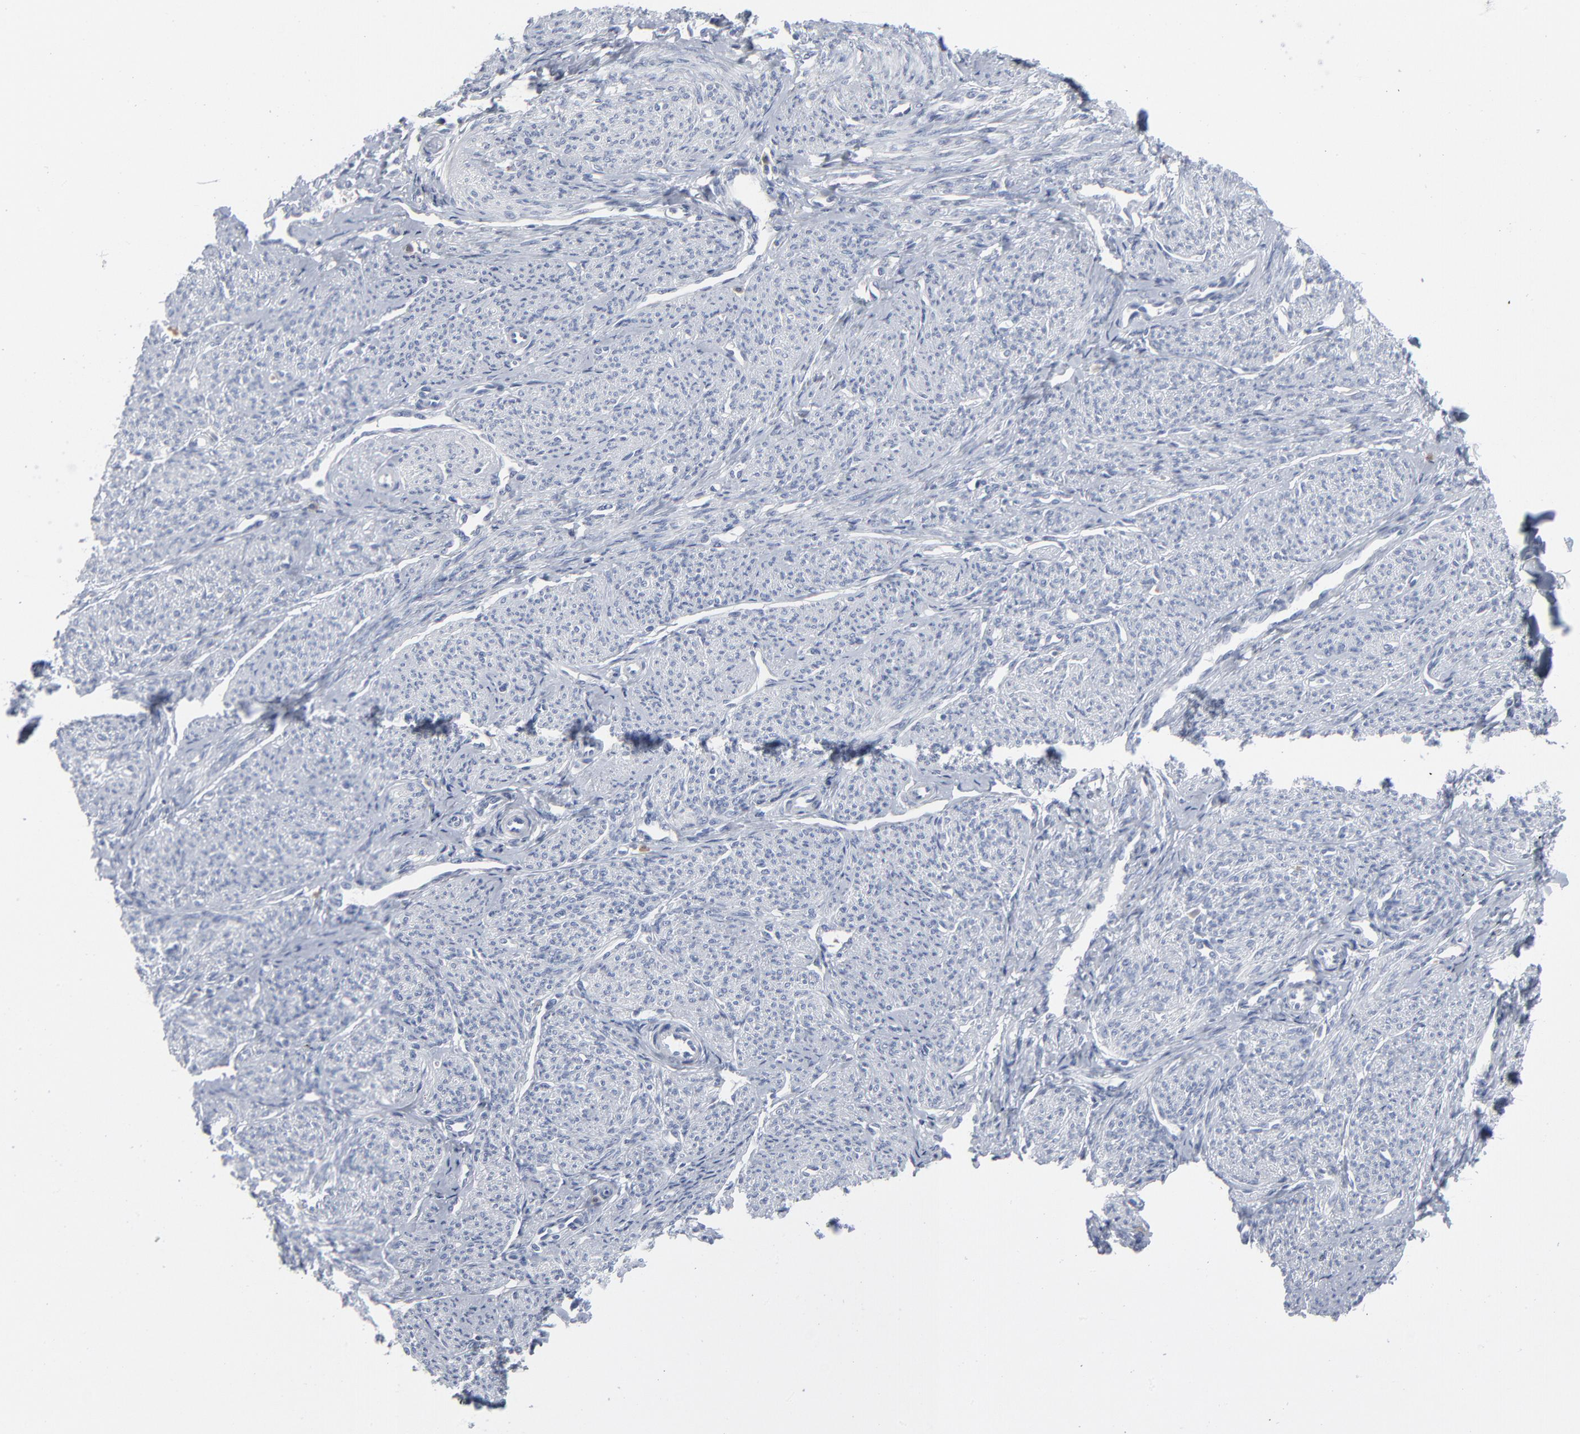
{"staining": {"intensity": "negative", "quantity": "none", "location": "none"}, "tissue": "smooth muscle", "cell_type": "Smooth muscle cells", "image_type": "normal", "snomed": [{"axis": "morphology", "description": "Normal tissue, NOS"}, {"axis": "topography", "description": "Smooth muscle"}], "caption": "An image of smooth muscle stained for a protein demonstrates no brown staining in smooth muscle cells. (Immunohistochemistry, brightfield microscopy, high magnification).", "gene": "PAGE1", "patient": {"sex": "female", "age": 65}}